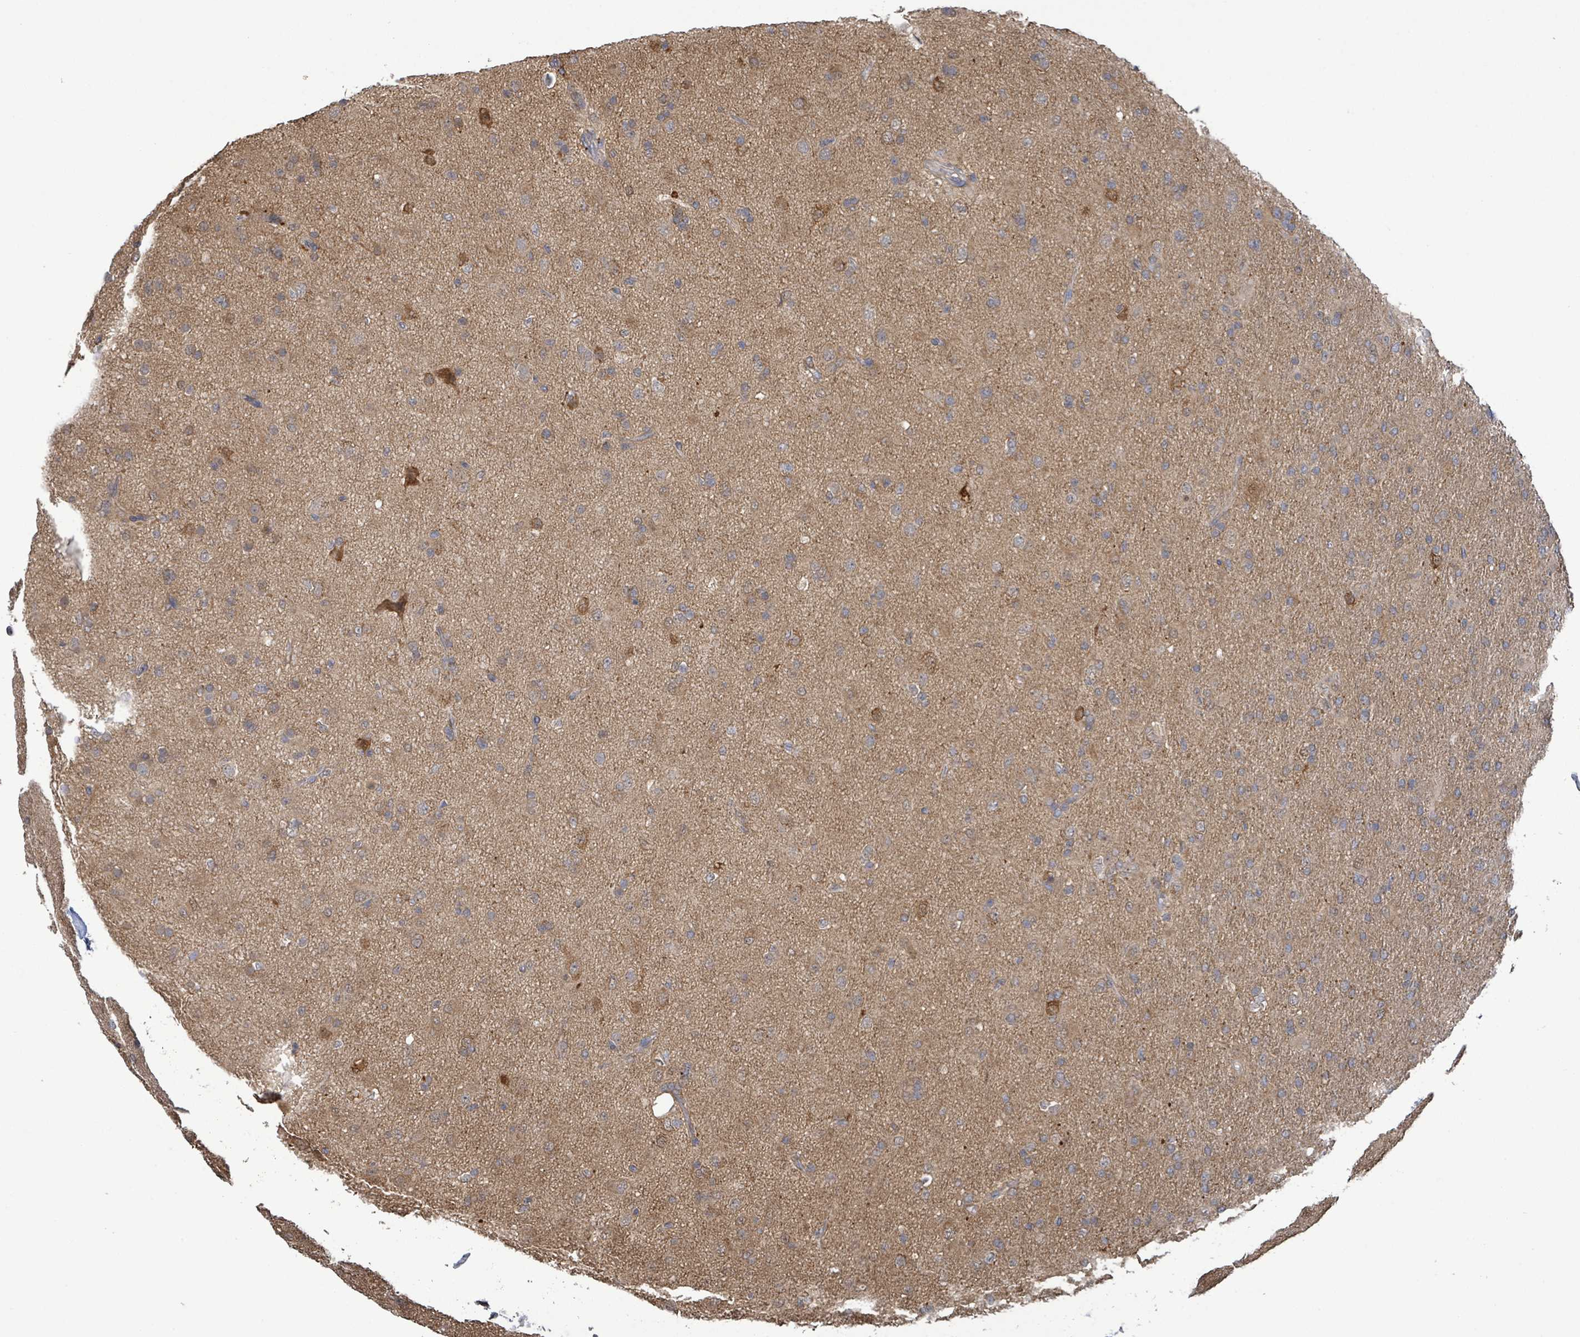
{"staining": {"intensity": "negative", "quantity": "none", "location": "none"}, "tissue": "glioma", "cell_type": "Tumor cells", "image_type": "cancer", "snomed": [{"axis": "morphology", "description": "Glioma, malignant, Low grade"}, {"axis": "topography", "description": "Brain"}], "caption": "Tumor cells are negative for protein expression in human malignant glioma (low-grade).", "gene": "PGAM1", "patient": {"sex": "male", "age": 65}}